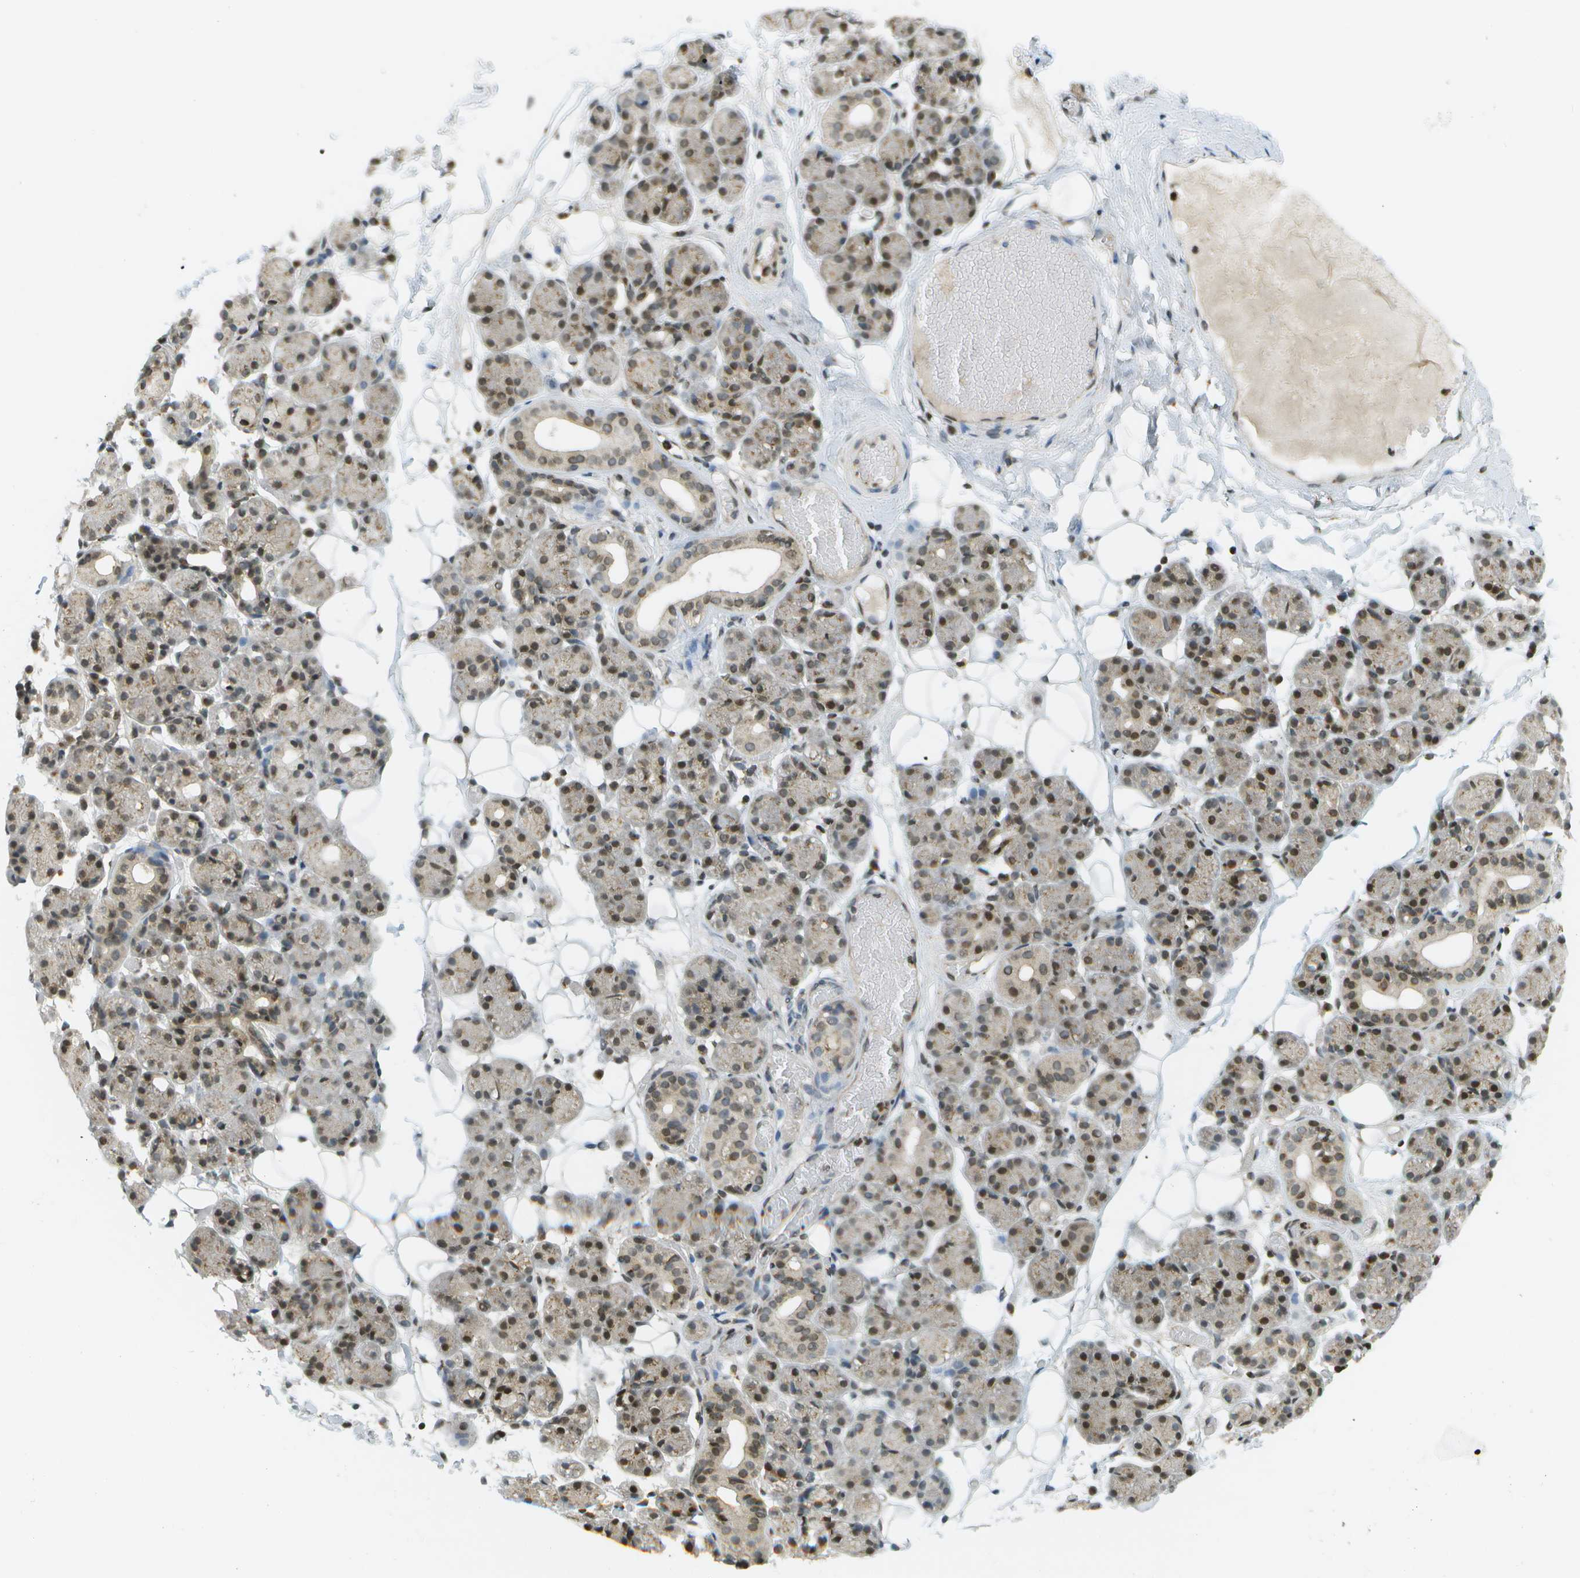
{"staining": {"intensity": "strong", "quantity": ">75%", "location": "cytoplasmic/membranous,nuclear"}, "tissue": "salivary gland", "cell_type": "Glandular cells", "image_type": "normal", "snomed": [{"axis": "morphology", "description": "Normal tissue, NOS"}, {"axis": "topography", "description": "Salivary gland"}], "caption": "The immunohistochemical stain labels strong cytoplasmic/membranous,nuclear positivity in glandular cells of benign salivary gland. (Stains: DAB (3,3'-diaminobenzidine) in brown, nuclei in blue, Microscopy: brightfield microscopy at high magnification).", "gene": "EVC", "patient": {"sex": "male", "age": 63}}